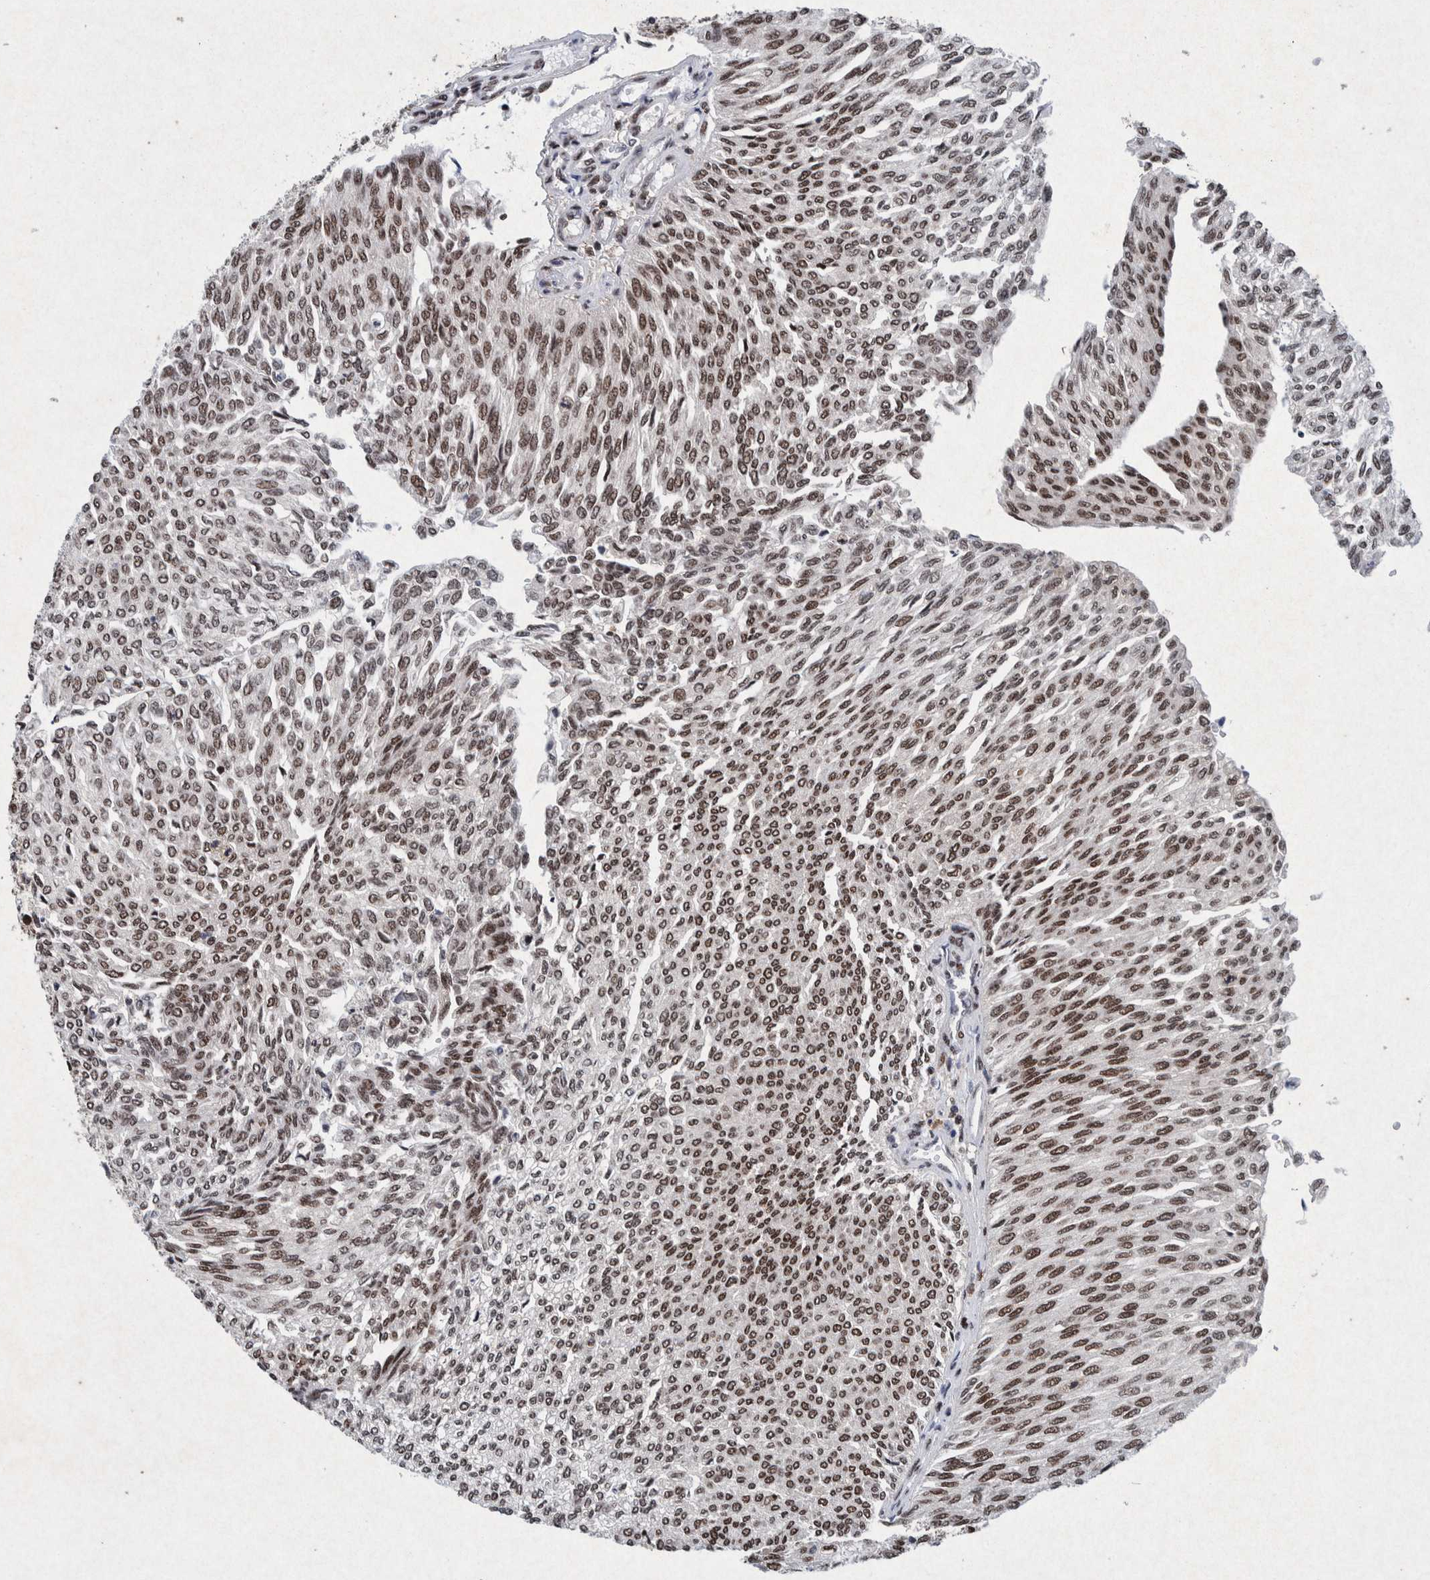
{"staining": {"intensity": "strong", "quantity": ">75%", "location": "nuclear"}, "tissue": "urothelial cancer", "cell_type": "Tumor cells", "image_type": "cancer", "snomed": [{"axis": "morphology", "description": "Urothelial carcinoma, Low grade"}, {"axis": "topography", "description": "Urinary bladder"}], "caption": "Urothelial cancer stained for a protein (brown) shows strong nuclear positive staining in about >75% of tumor cells.", "gene": "TAF10", "patient": {"sex": "female", "age": 79}}